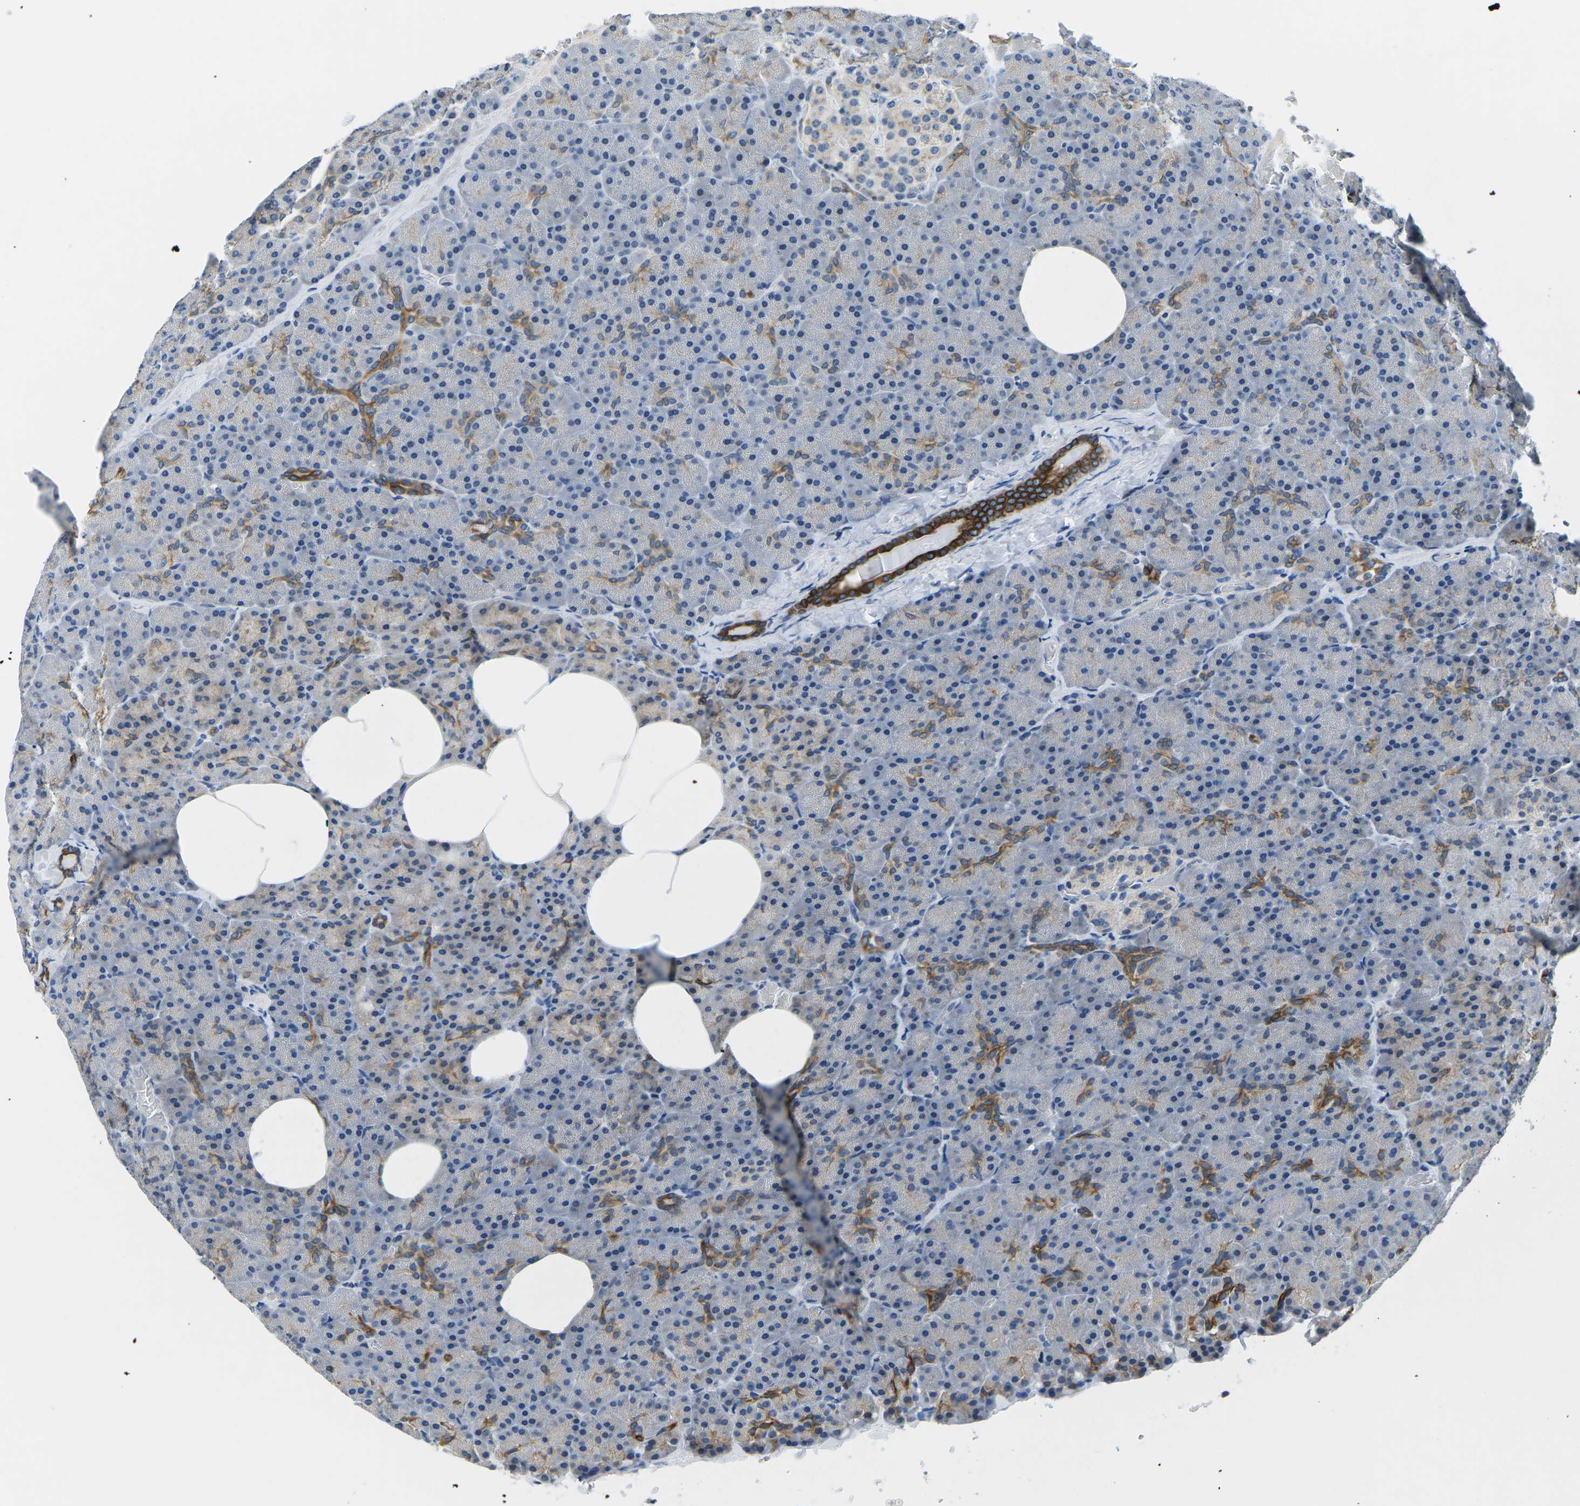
{"staining": {"intensity": "moderate", "quantity": "<25%", "location": "cytoplasmic/membranous"}, "tissue": "pancreas", "cell_type": "Exocrine glandular cells", "image_type": "normal", "snomed": [{"axis": "morphology", "description": "Normal tissue, NOS"}, {"axis": "topography", "description": "Pancreas"}], "caption": "The micrograph shows immunohistochemical staining of normal pancreas. There is moderate cytoplasmic/membranous staining is appreciated in approximately <25% of exocrine glandular cells. (DAB = brown stain, brightfield microscopy at high magnification).", "gene": "TM6SF1", "patient": {"sex": "female", "age": 35}}